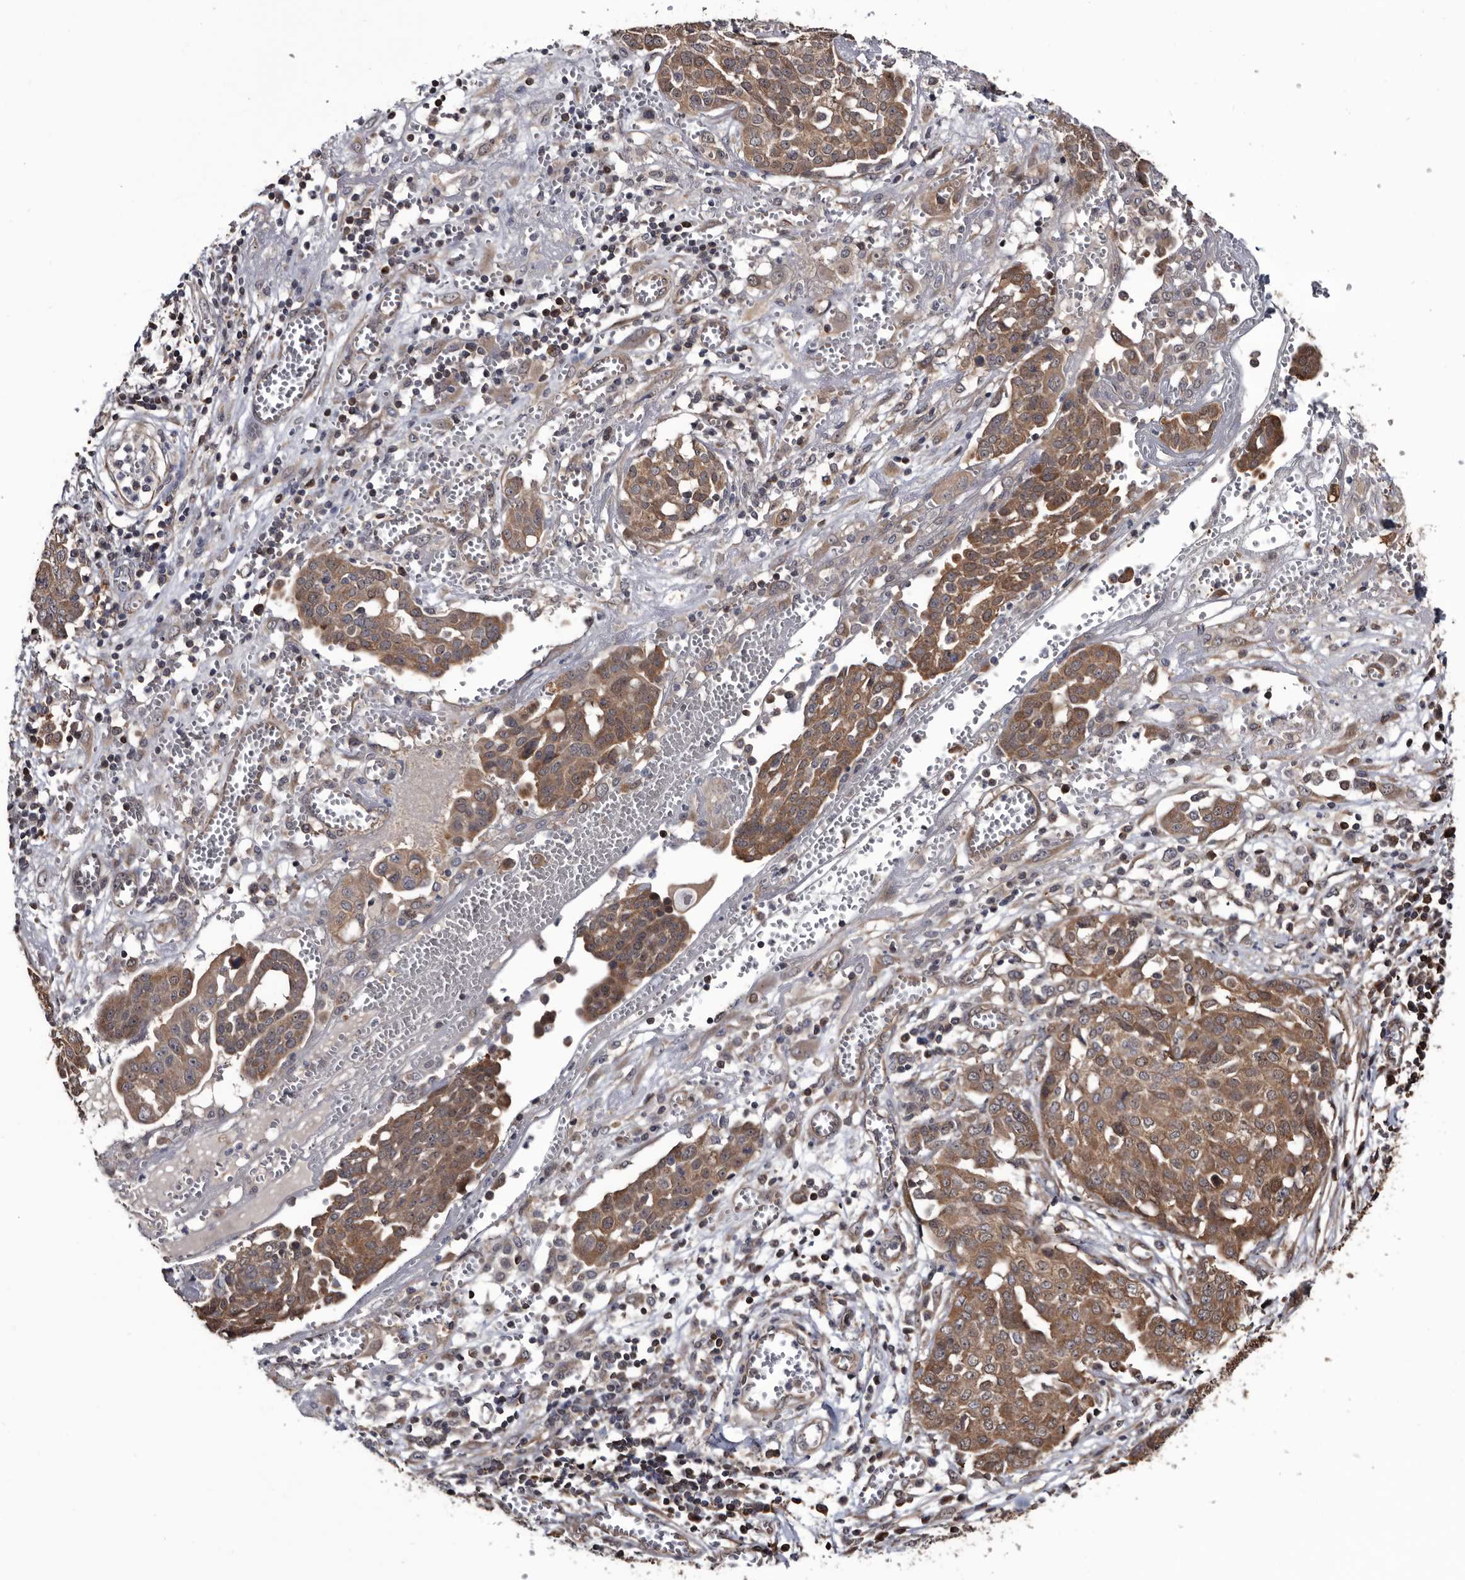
{"staining": {"intensity": "moderate", "quantity": ">75%", "location": "cytoplasmic/membranous"}, "tissue": "ovarian cancer", "cell_type": "Tumor cells", "image_type": "cancer", "snomed": [{"axis": "morphology", "description": "Cystadenocarcinoma, serous, NOS"}, {"axis": "topography", "description": "Soft tissue"}, {"axis": "topography", "description": "Ovary"}], "caption": "Immunohistochemistry (IHC) (DAB (3,3'-diaminobenzidine)) staining of ovarian serous cystadenocarcinoma displays moderate cytoplasmic/membranous protein positivity in about >75% of tumor cells. (Stains: DAB (3,3'-diaminobenzidine) in brown, nuclei in blue, Microscopy: brightfield microscopy at high magnification).", "gene": "TTI2", "patient": {"sex": "female", "age": 57}}